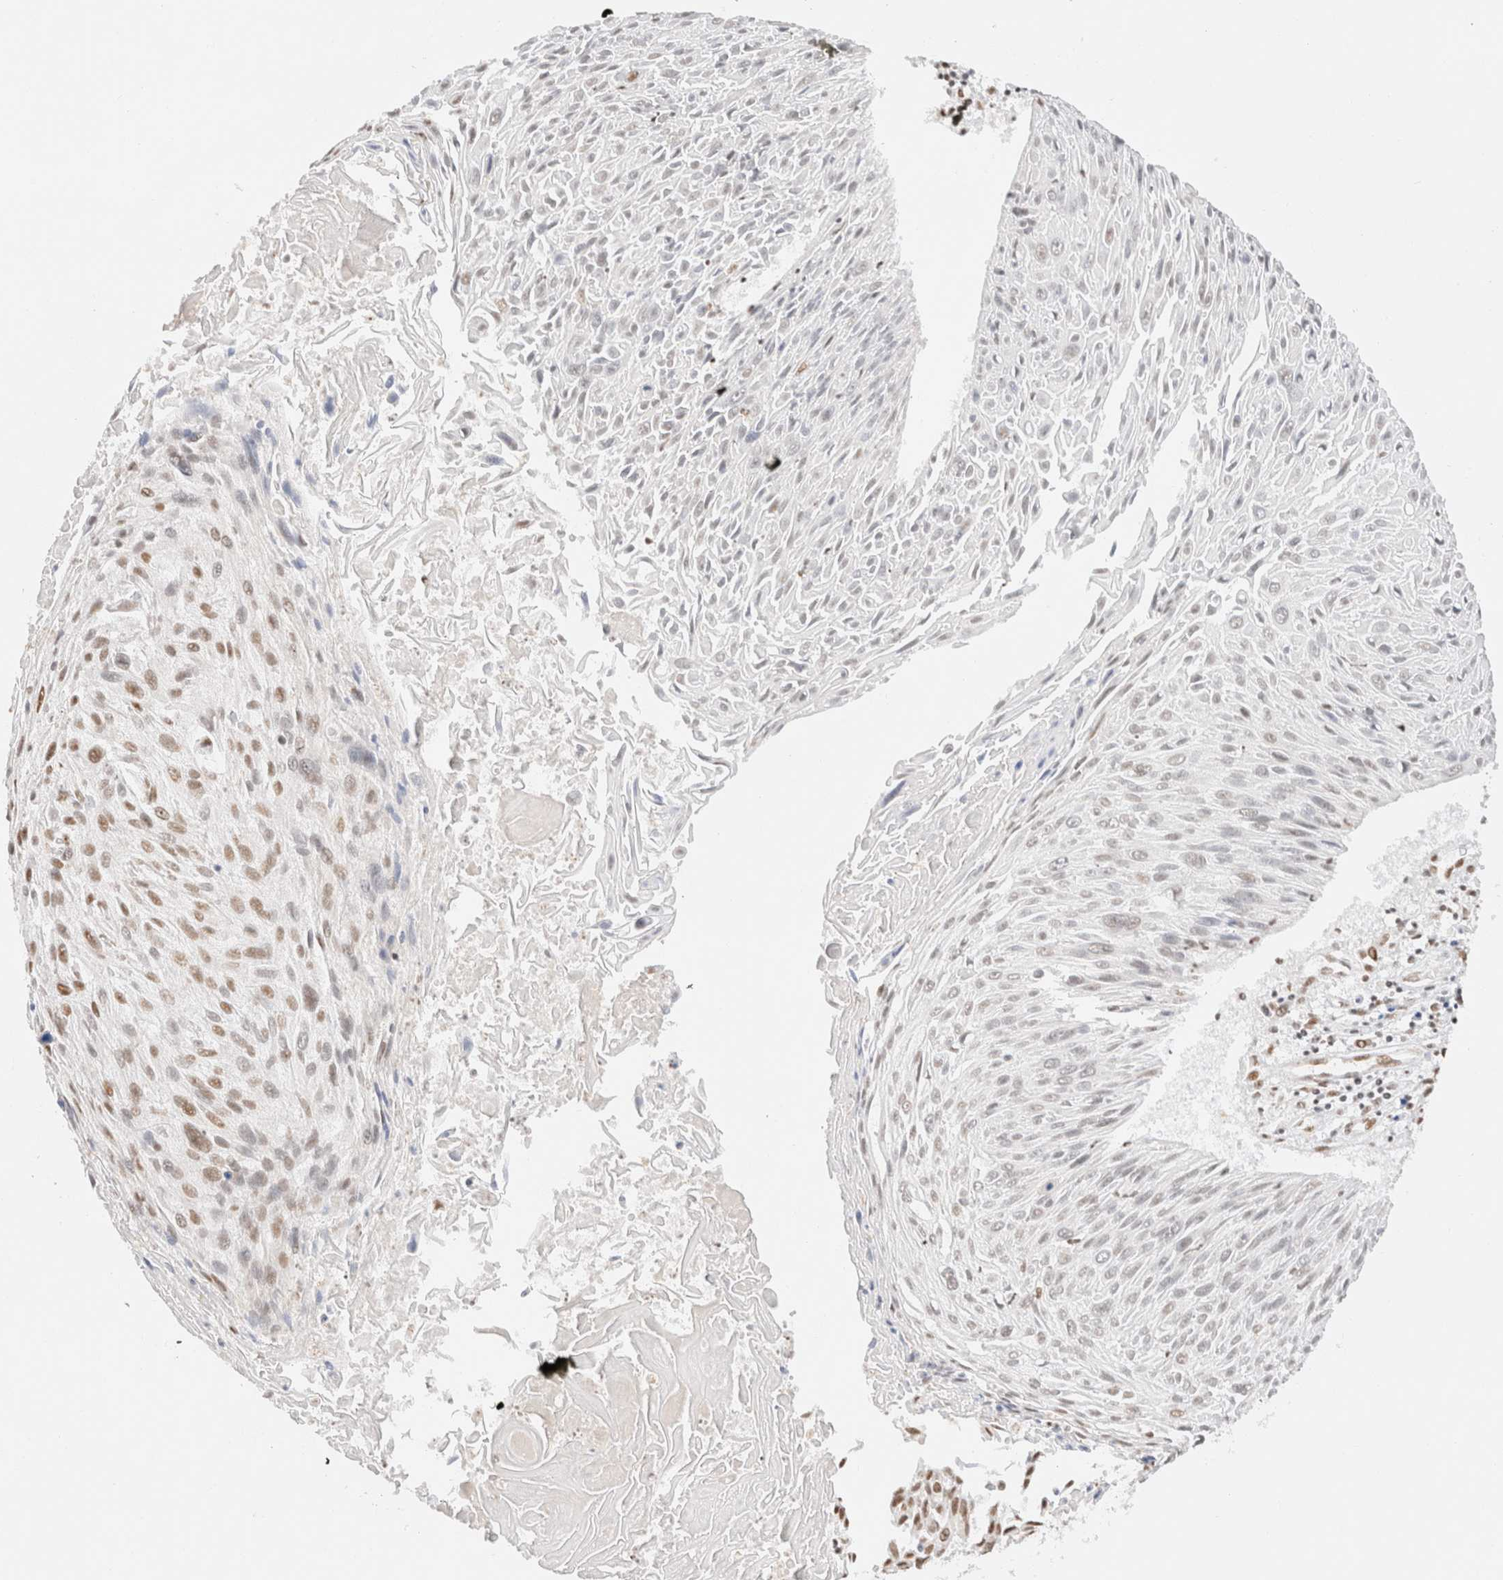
{"staining": {"intensity": "moderate", "quantity": "<25%", "location": "nuclear"}, "tissue": "cervical cancer", "cell_type": "Tumor cells", "image_type": "cancer", "snomed": [{"axis": "morphology", "description": "Squamous cell carcinoma, NOS"}, {"axis": "topography", "description": "Cervix"}], "caption": "Human cervical cancer stained with a brown dye displays moderate nuclear positive staining in about <25% of tumor cells.", "gene": "SUPT3H", "patient": {"sex": "female", "age": 51}}